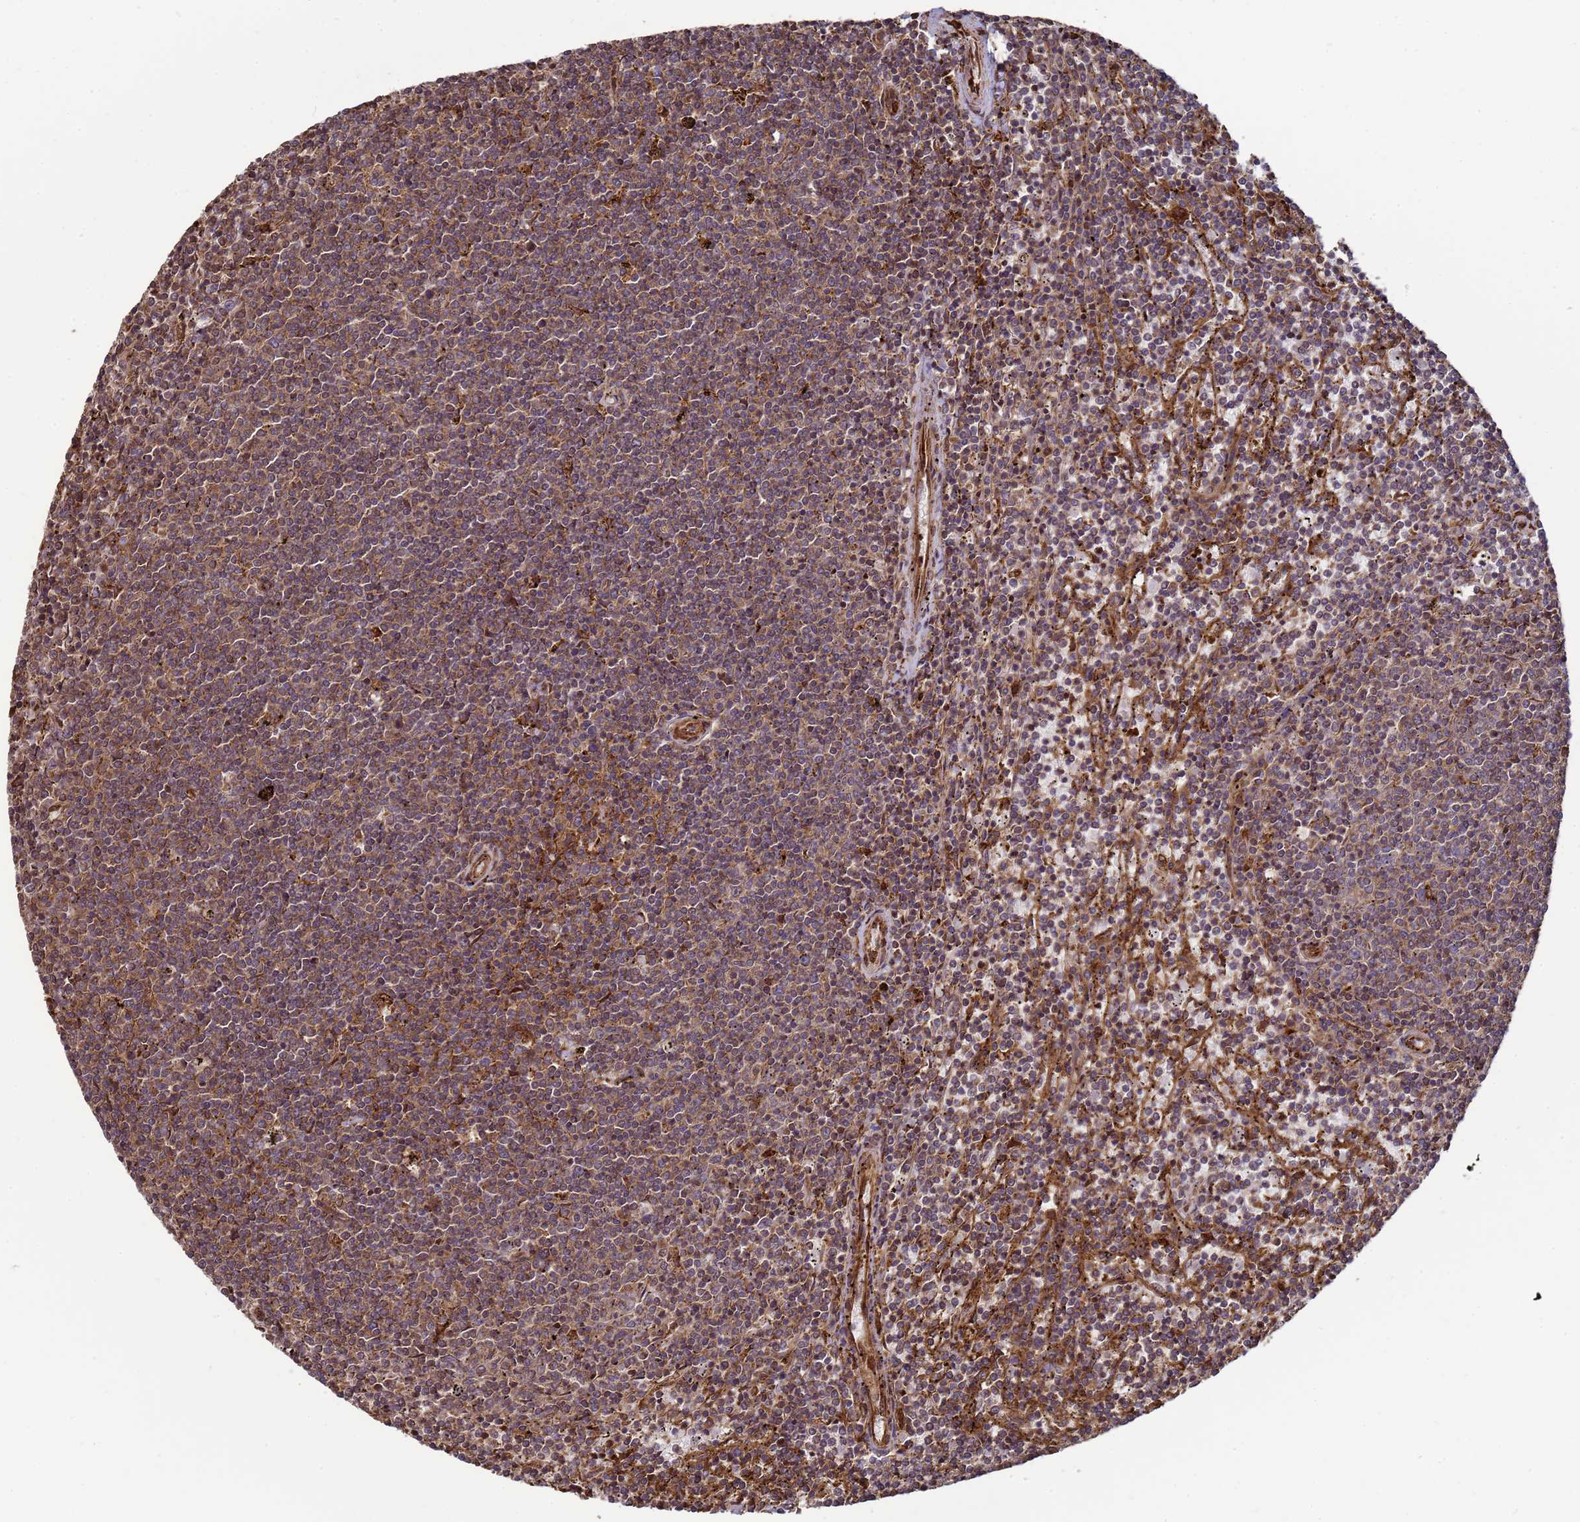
{"staining": {"intensity": "moderate", "quantity": ">75%", "location": "cytoplasmic/membranous"}, "tissue": "lymphoma", "cell_type": "Tumor cells", "image_type": "cancer", "snomed": [{"axis": "morphology", "description": "Malignant lymphoma, non-Hodgkin's type, Low grade"}, {"axis": "topography", "description": "Spleen"}], "caption": "A brown stain labels moderate cytoplasmic/membranous staining of a protein in lymphoma tumor cells. The protein of interest is shown in brown color, while the nuclei are stained blue.", "gene": "CNOT1", "patient": {"sex": "female", "age": 50}}